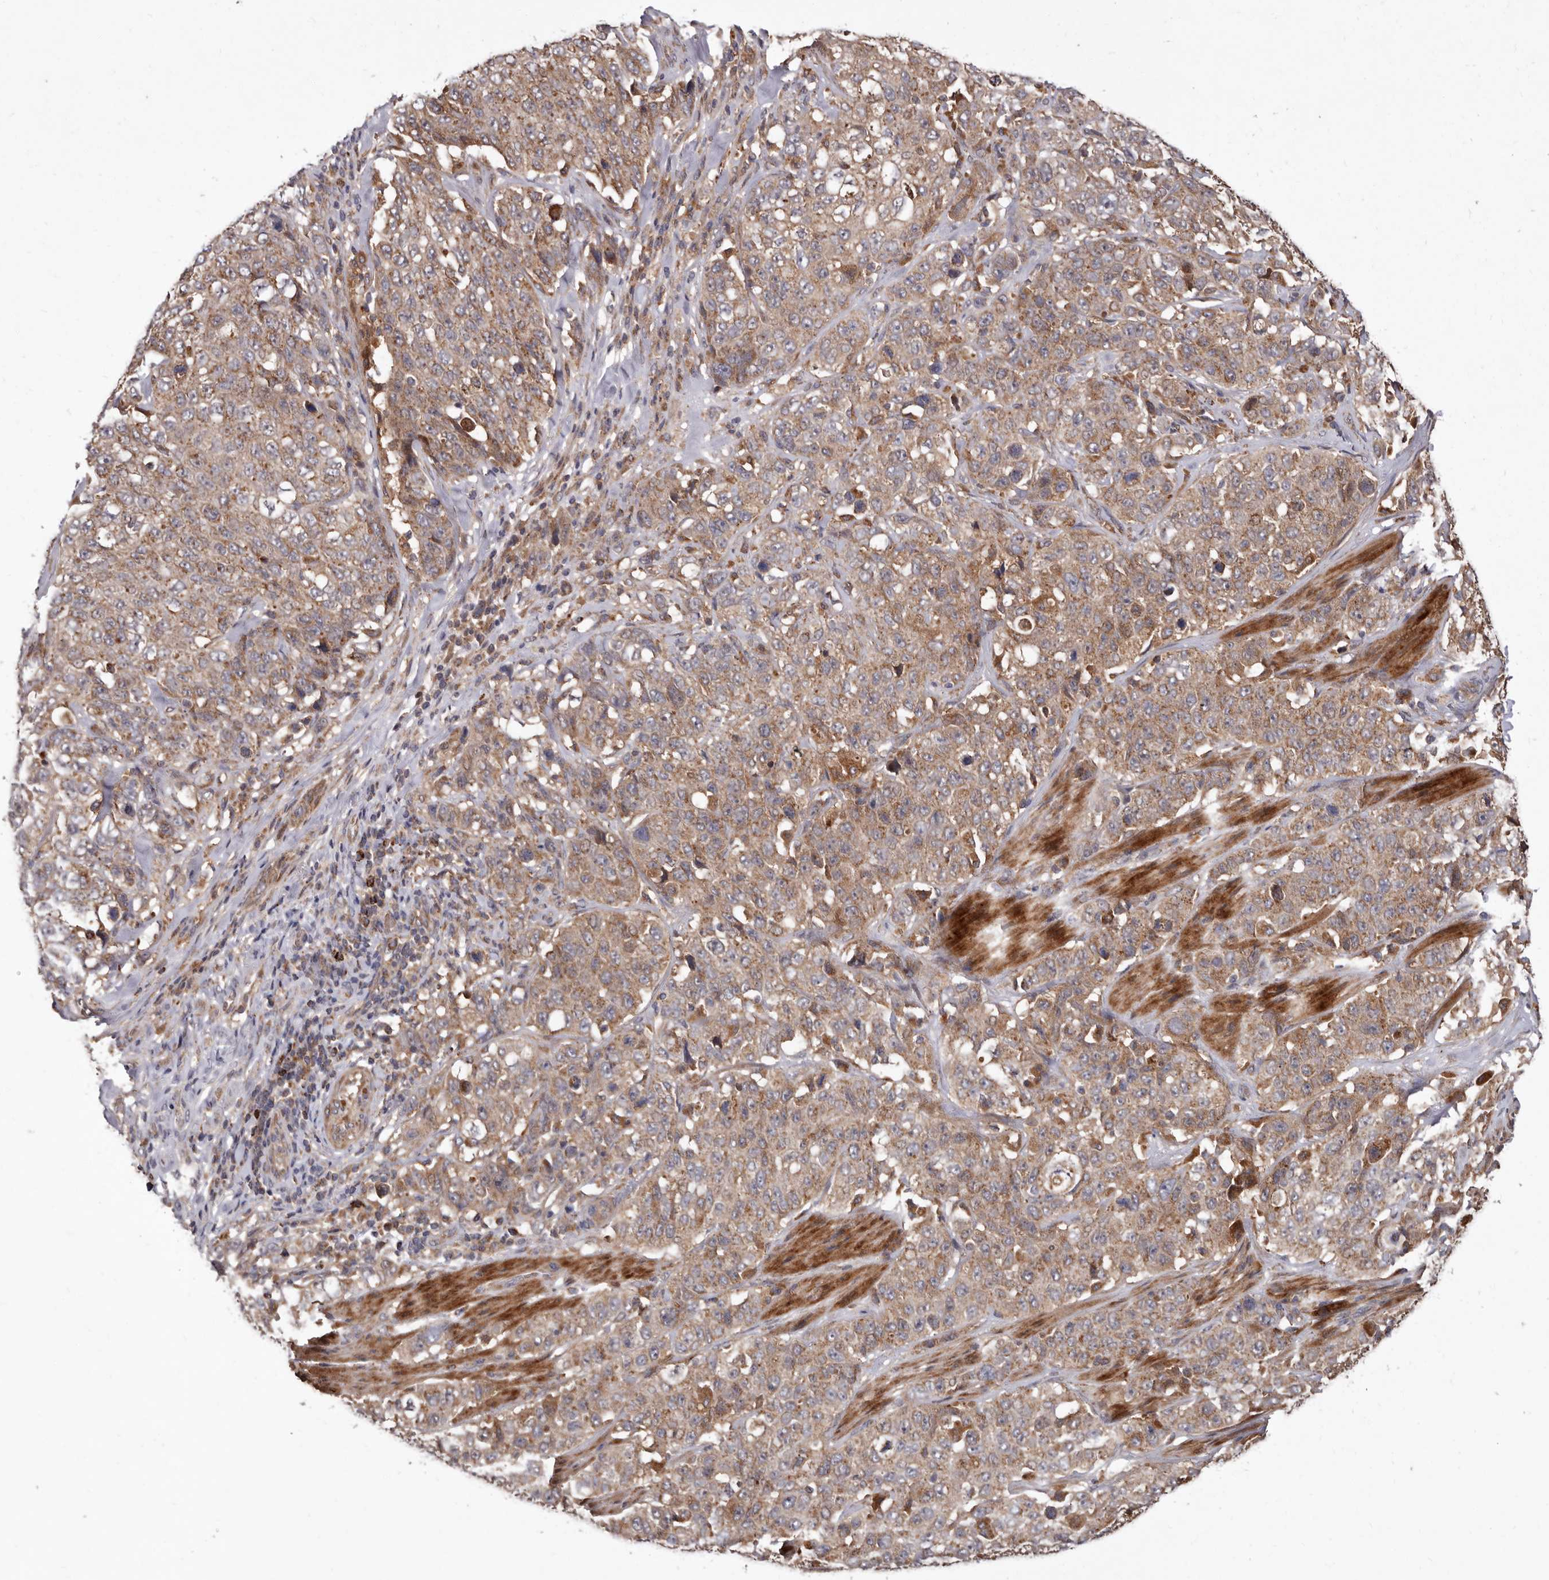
{"staining": {"intensity": "weak", "quantity": ">75%", "location": "cytoplasmic/membranous"}, "tissue": "stomach cancer", "cell_type": "Tumor cells", "image_type": "cancer", "snomed": [{"axis": "morphology", "description": "Adenocarcinoma, NOS"}, {"axis": "topography", "description": "Stomach"}], "caption": "Approximately >75% of tumor cells in human stomach cancer display weak cytoplasmic/membranous protein staining as visualized by brown immunohistochemical staining.", "gene": "GOT1L1", "patient": {"sex": "male", "age": 48}}